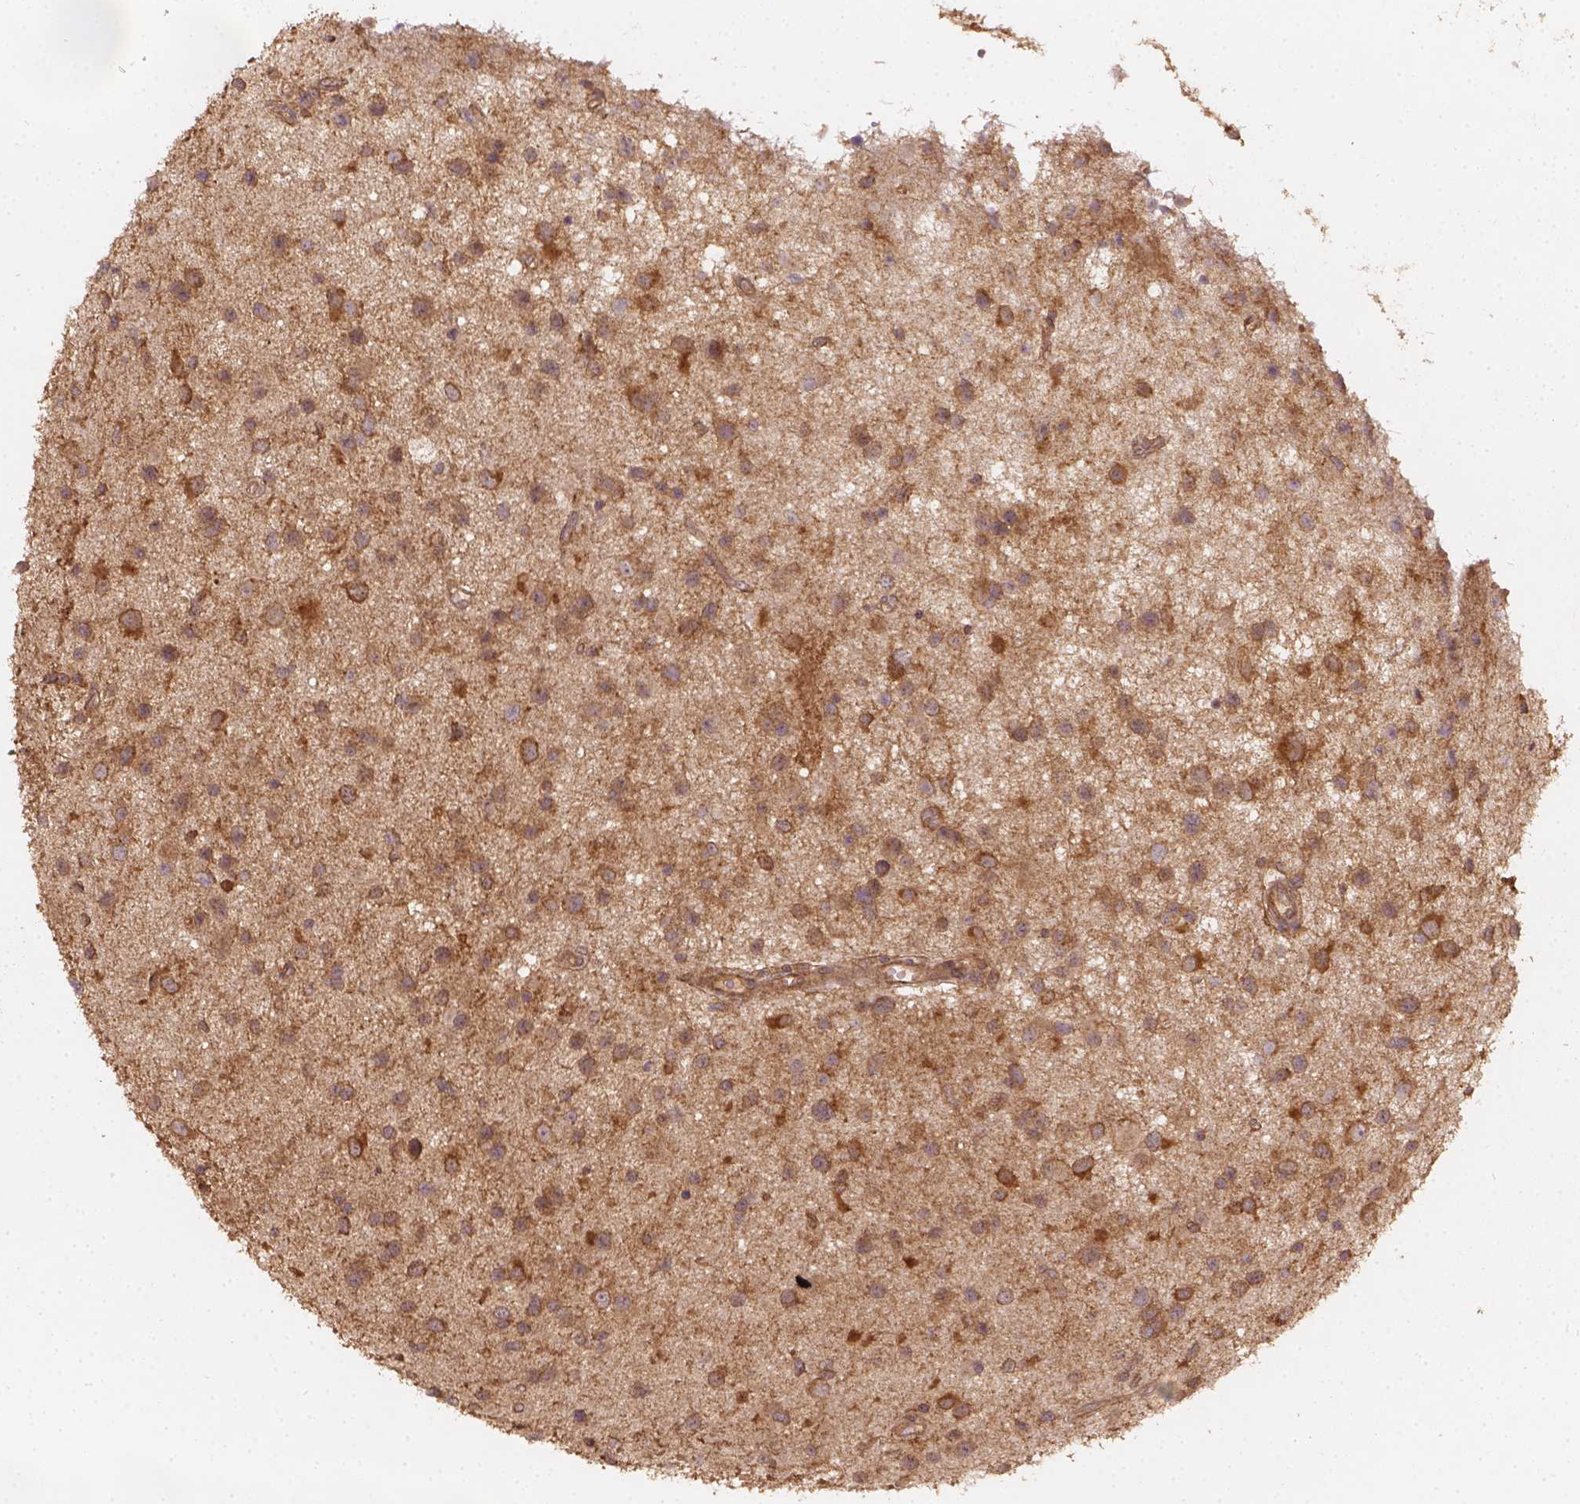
{"staining": {"intensity": "moderate", "quantity": ">75%", "location": "cytoplasmic/membranous"}, "tissue": "glioma", "cell_type": "Tumor cells", "image_type": "cancer", "snomed": [{"axis": "morphology", "description": "Glioma, malignant, Low grade"}, {"axis": "topography", "description": "Brain"}], "caption": "An image of human malignant glioma (low-grade) stained for a protein demonstrates moderate cytoplasmic/membranous brown staining in tumor cells. The staining was performed using DAB to visualize the protein expression in brown, while the nuclei were stained in blue with hematoxylin (Magnification: 20x).", "gene": "XPR1", "patient": {"sex": "female", "age": 32}}